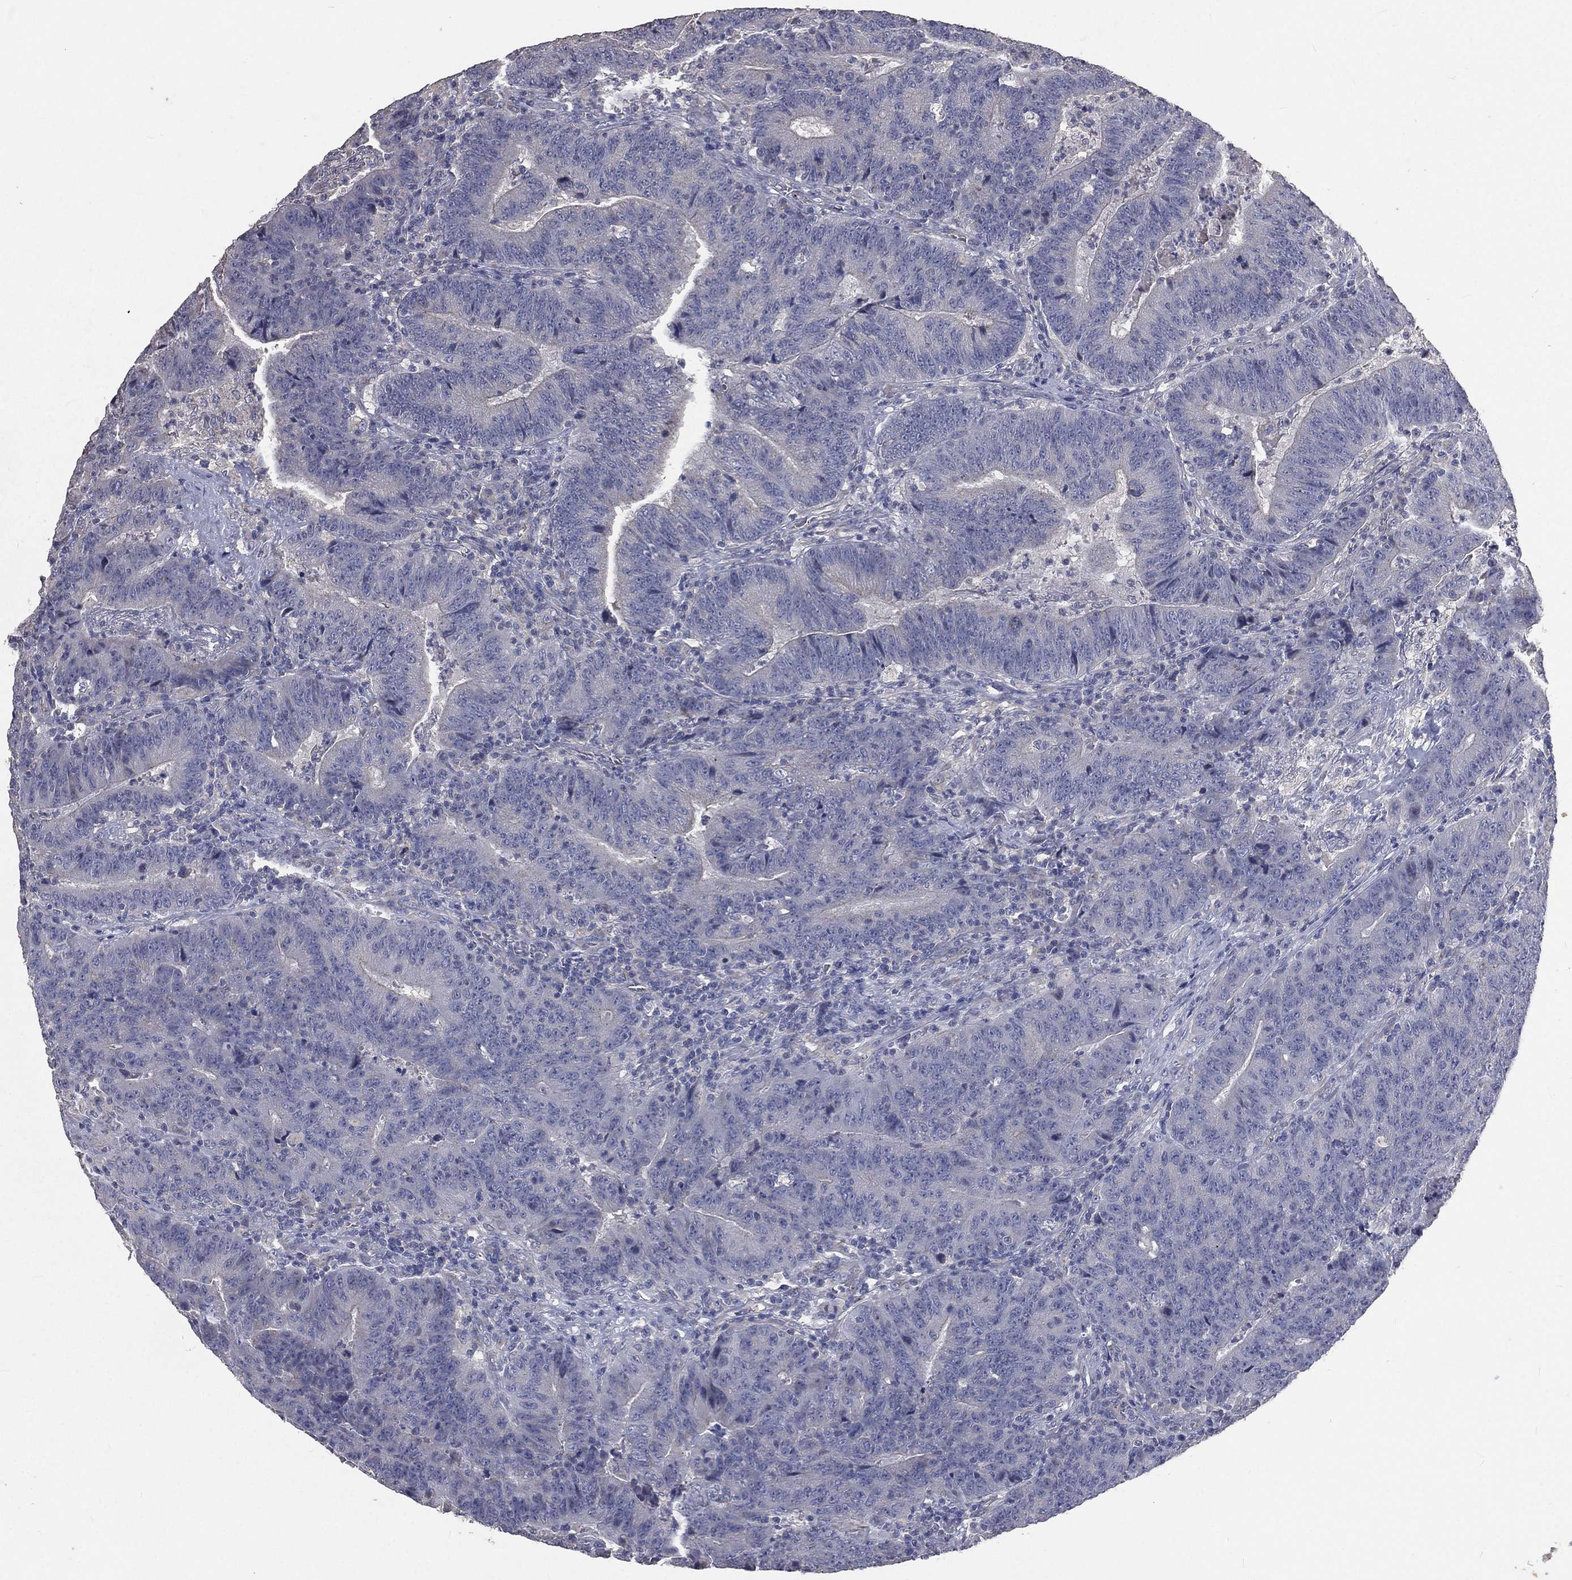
{"staining": {"intensity": "negative", "quantity": "none", "location": "none"}, "tissue": "colorectal cancer", "cell_type": "Tumor cells", "image_type": "cancer", "snomed": [{"axis": "morphology", "description": "Adenocarcinoma, NOS"}, {"axis": "topography", "description": "Colon"}], "caption": "DAB (3,3'-diaminobenzidine) immunohistochemical staining of adenocarcinoma (colorectal) reveals no significant staining in tumor cells. The staining is performed using DAB (3,3'-diaminobenzidine) brown chromogen with nuclei counter-stained in using hematoxylin.", "gene": "CROCC", "patient": {"sex": "female", "age": 75}}